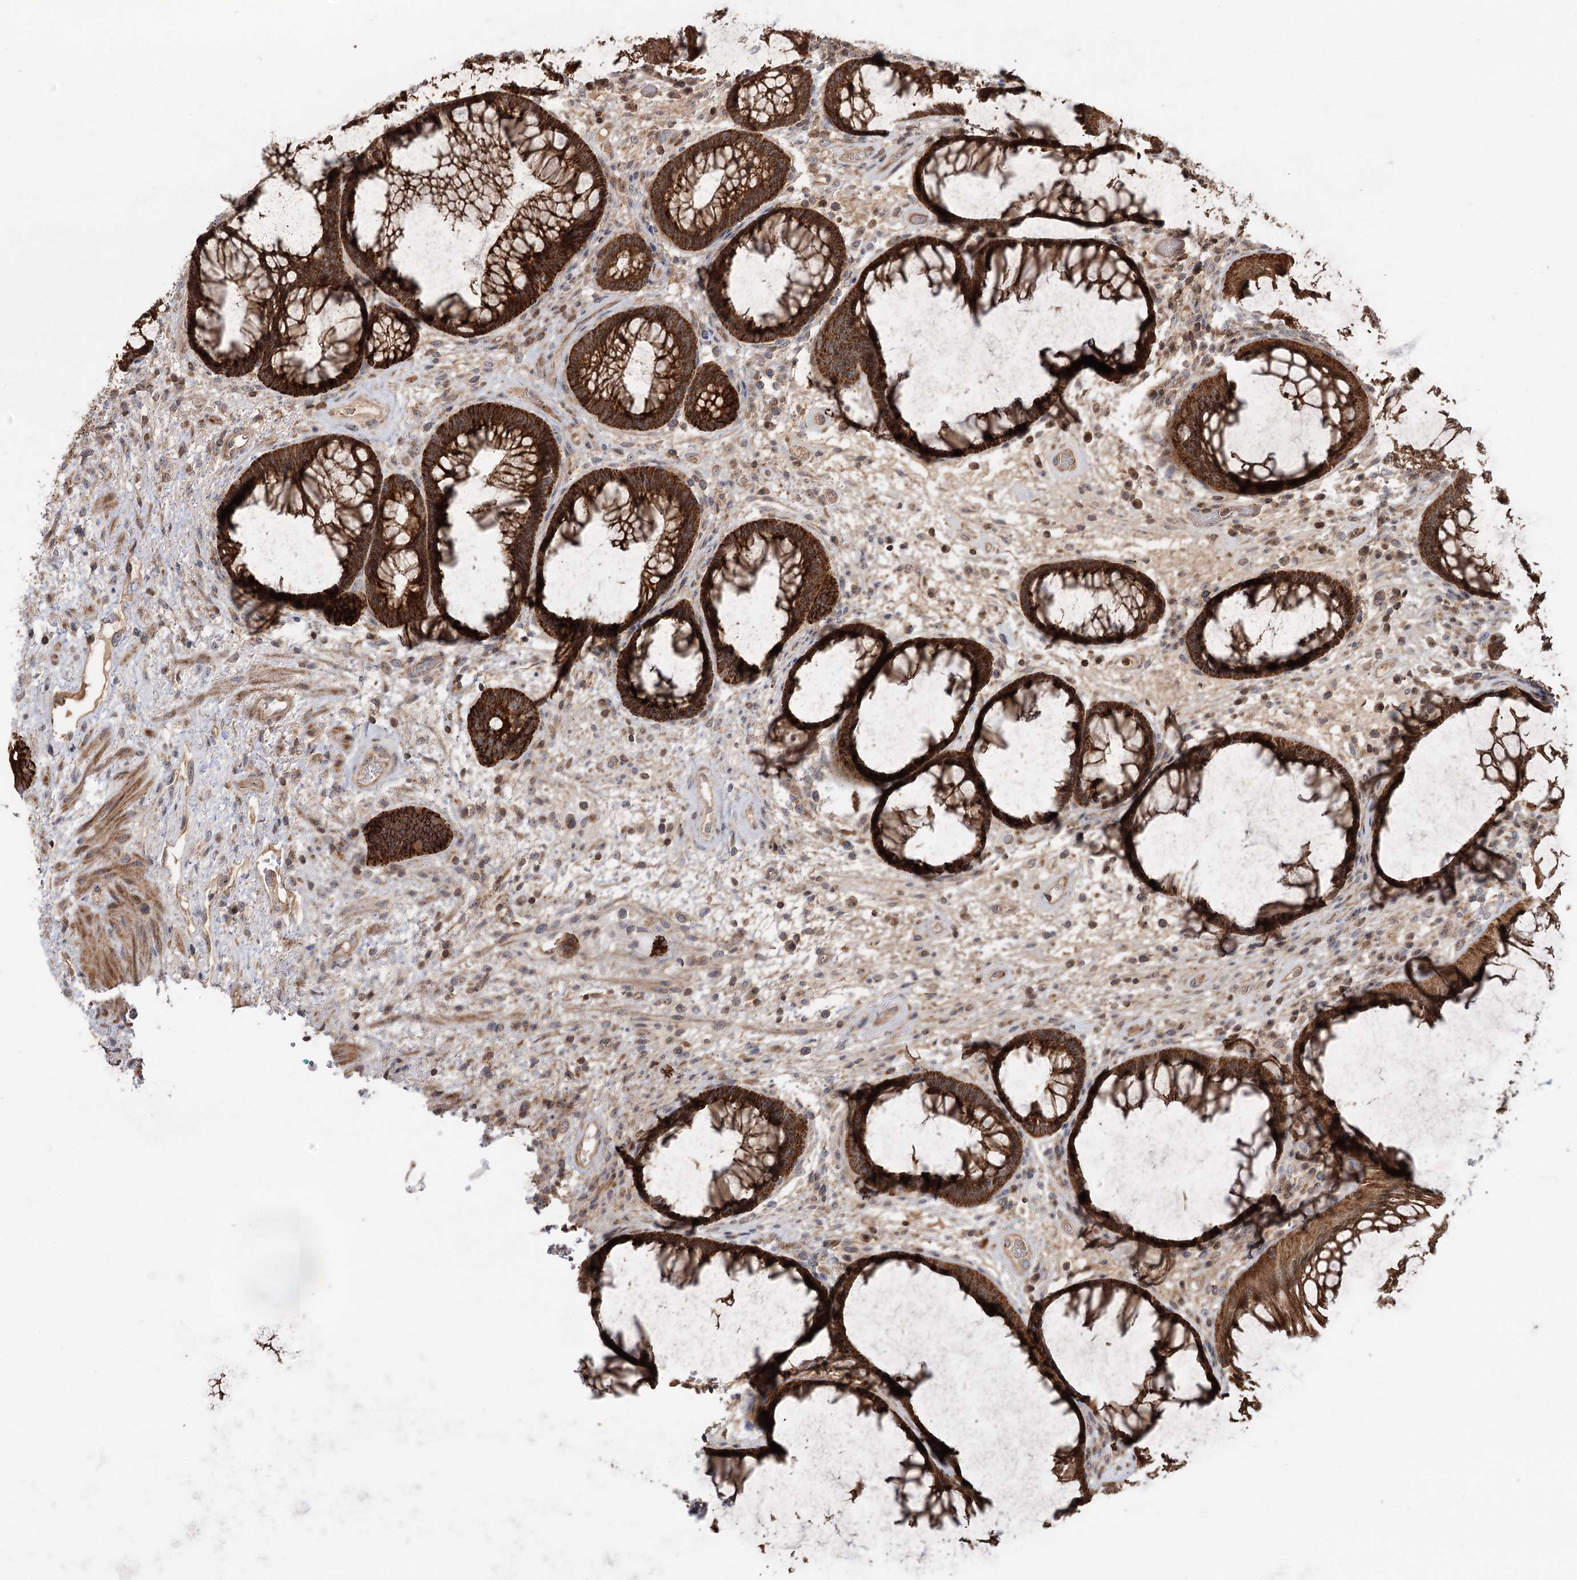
{"staining": {"intensity": "strong", "quantity": ">75%", "location": "cytoplasmic/membranous"}, "tissue": "rectum", "cell_type": "Glandular cells", "image_type": "normal", "snomed": [{"axis": "morphology", "description": "Normal tissue, NOS"}, {"axis": "topography", "description": "Rectum"}], "caption": "A brown stain highlights strong cytoplasmic/membranous positivity of a protein in glandular cells of normal human rectum. The staining was performed using DAB (3,3'-diaminobenzidine), with brown indicating positive protein expression. Nuclei are stained blue with hematoxylin.", "gene": "ENSG00000273217", "patient": {"sex": "male", "age": 51}}